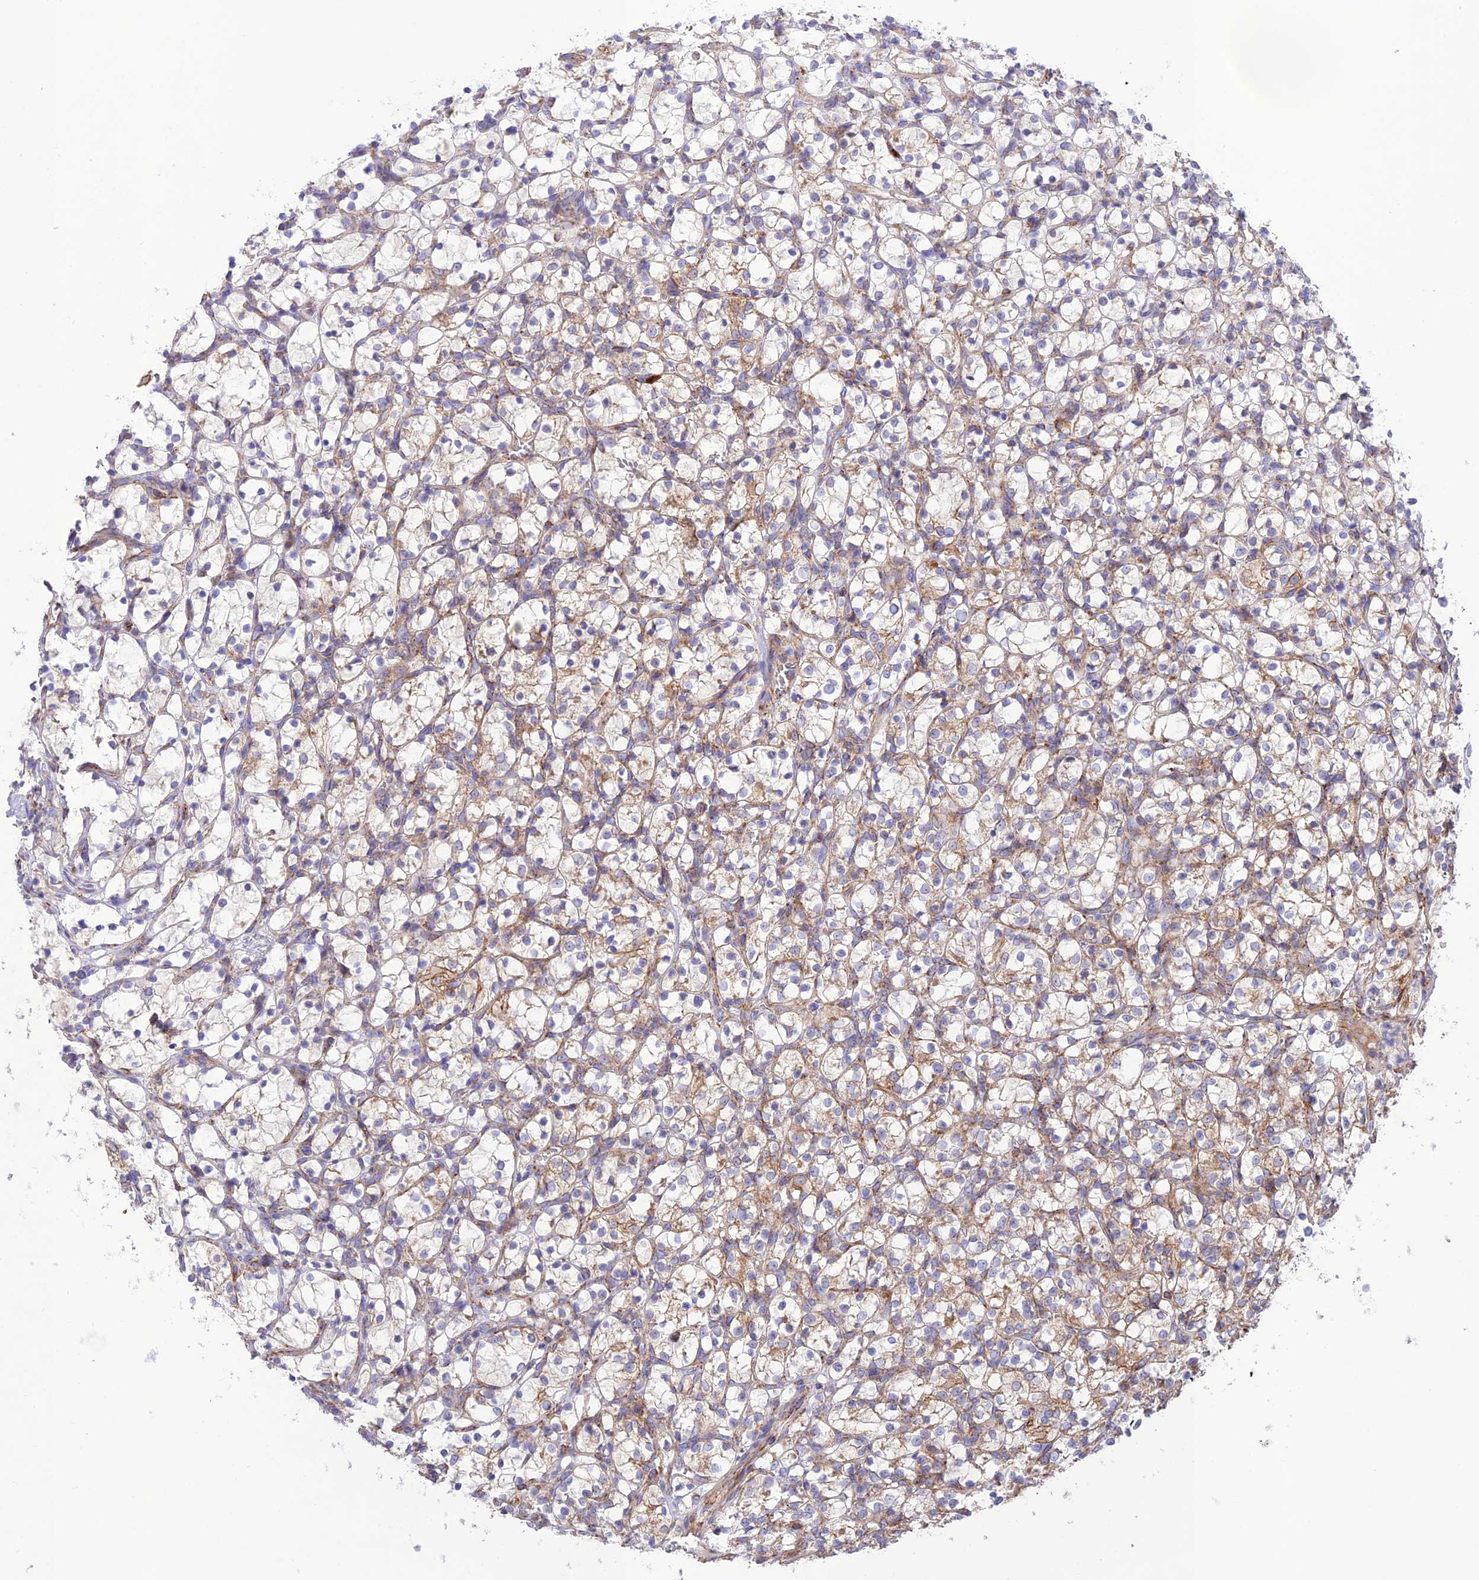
{"staining": {"intensity": "moderate", "quantity": "25%-75%", "location": "cytoplasmic/membranous"}, "tissue": "renal cancer", "cell_type": "Tumor cells", "image_type": "cancer", "snomed": [{"axis": "morphology", "description": "Adenocarcinoma, NOS"}, {"axis": "topography", "description": "Kidney"}], "caption": "Immunohistochemical staining of adenocarcinoma (renal) exhibits medium levels of moderate cytoplasmic/membranous protein positivity in approximately 25%-75% of tumor cells. (Stains: DAB in brown, nuclei in blue, Microscopy: brightfield microscopy at high magnification).", "gene": "UAP1L1", "patient": {"sex": "female", "age": 69}}